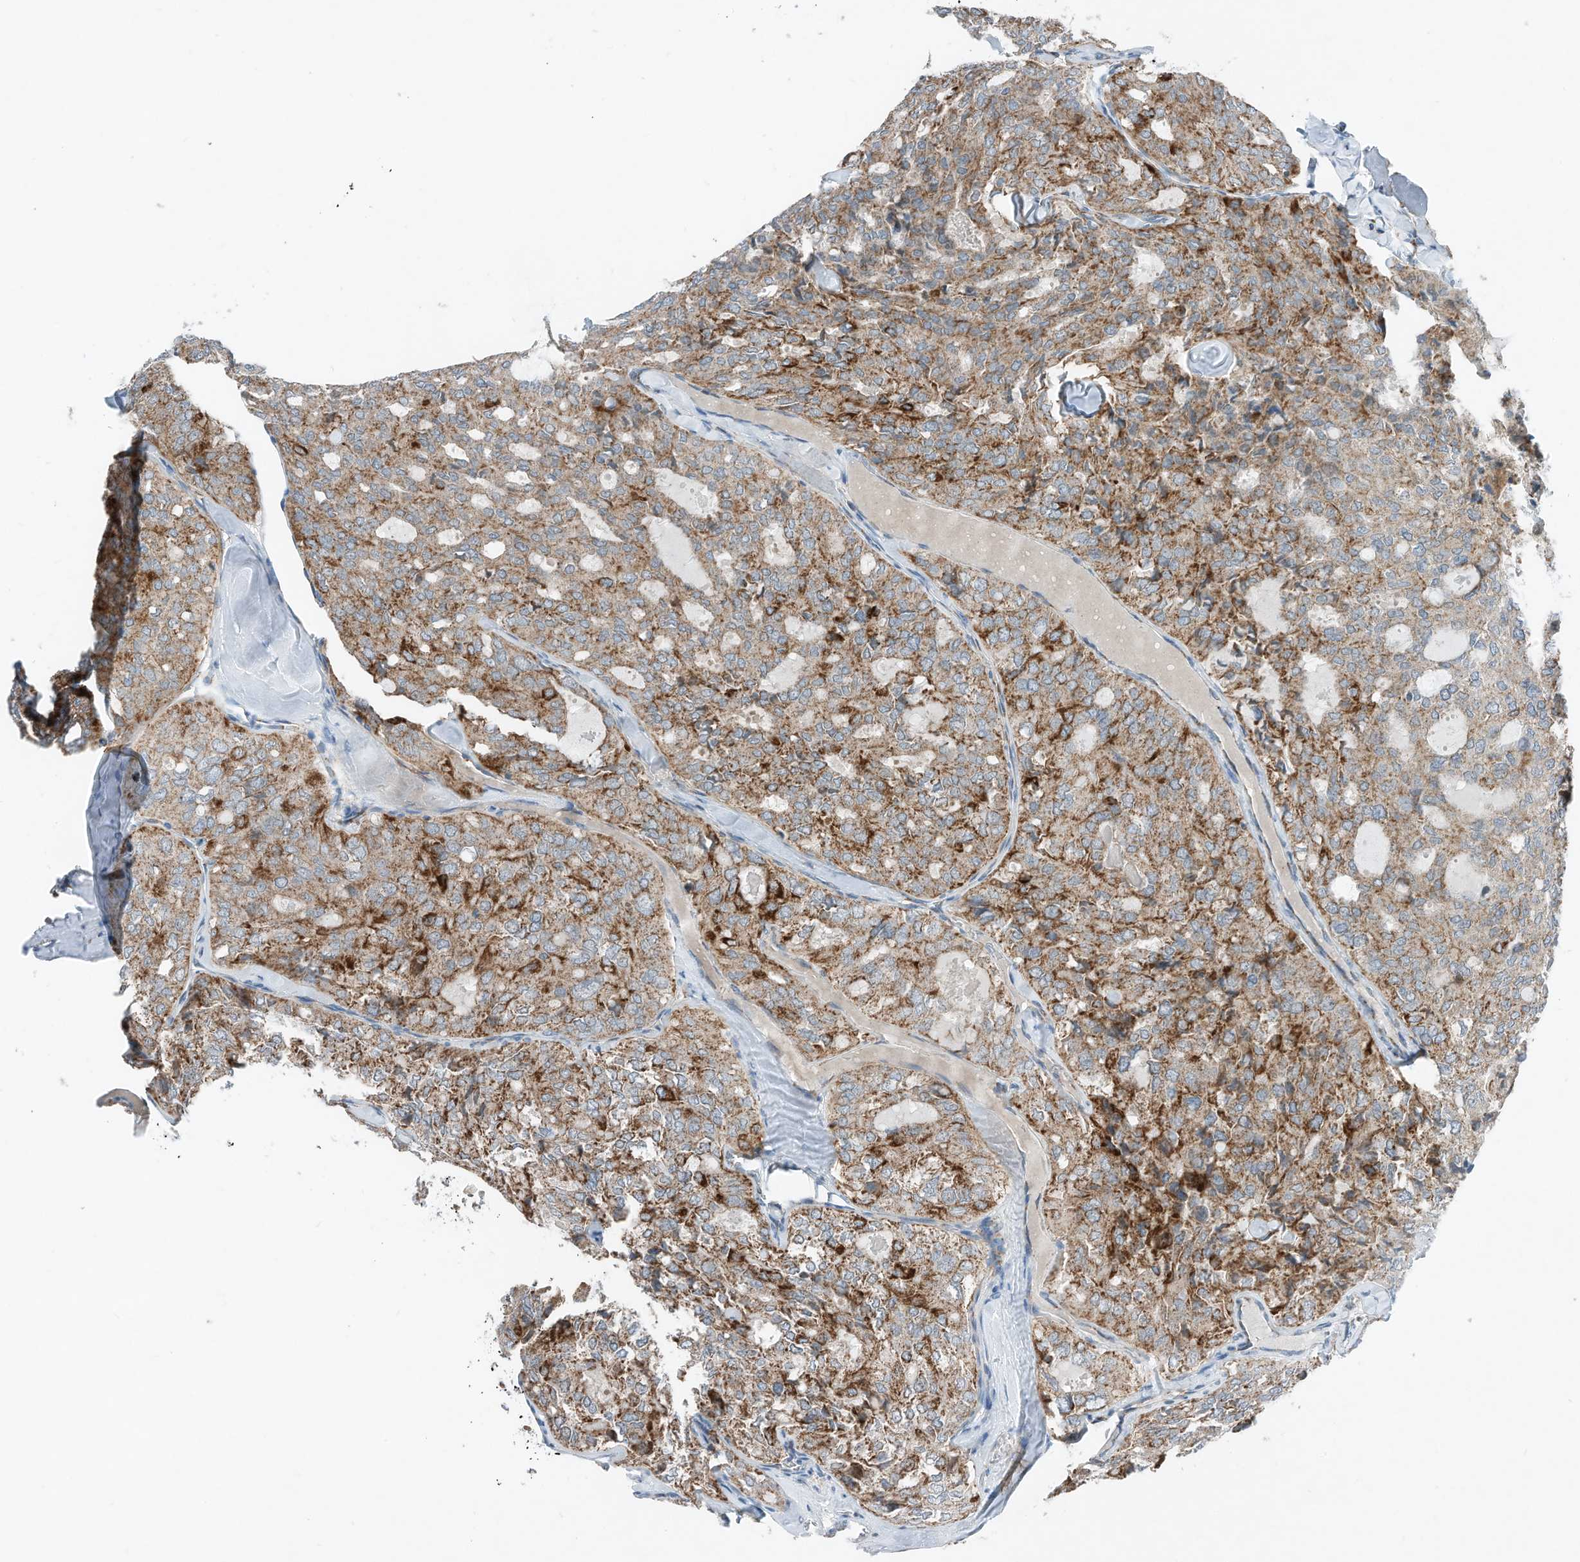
{"staining": {"intensity": "strong", "quantity": ">75%", "location": "cytoplasmic/membranous"}, "tissue": "thyroid cancer", "cell_type": "Tumor cells", "image_type": "cancer", "snomed": [{"axis": "morphology", "description": "Follicular adenoma carcinoma, NOS"}, {"axis": "topography", "description": "Thyroid gland"}], "caption": "Thyroid cancer (follicular adenoma carcinoma) stained with a brown dye displays strong cytoplasmic/membranous positive positivity in about >75% of tumor cells.", "gene": "RMND1", "patient": {"sex": "male", "age": 75}}